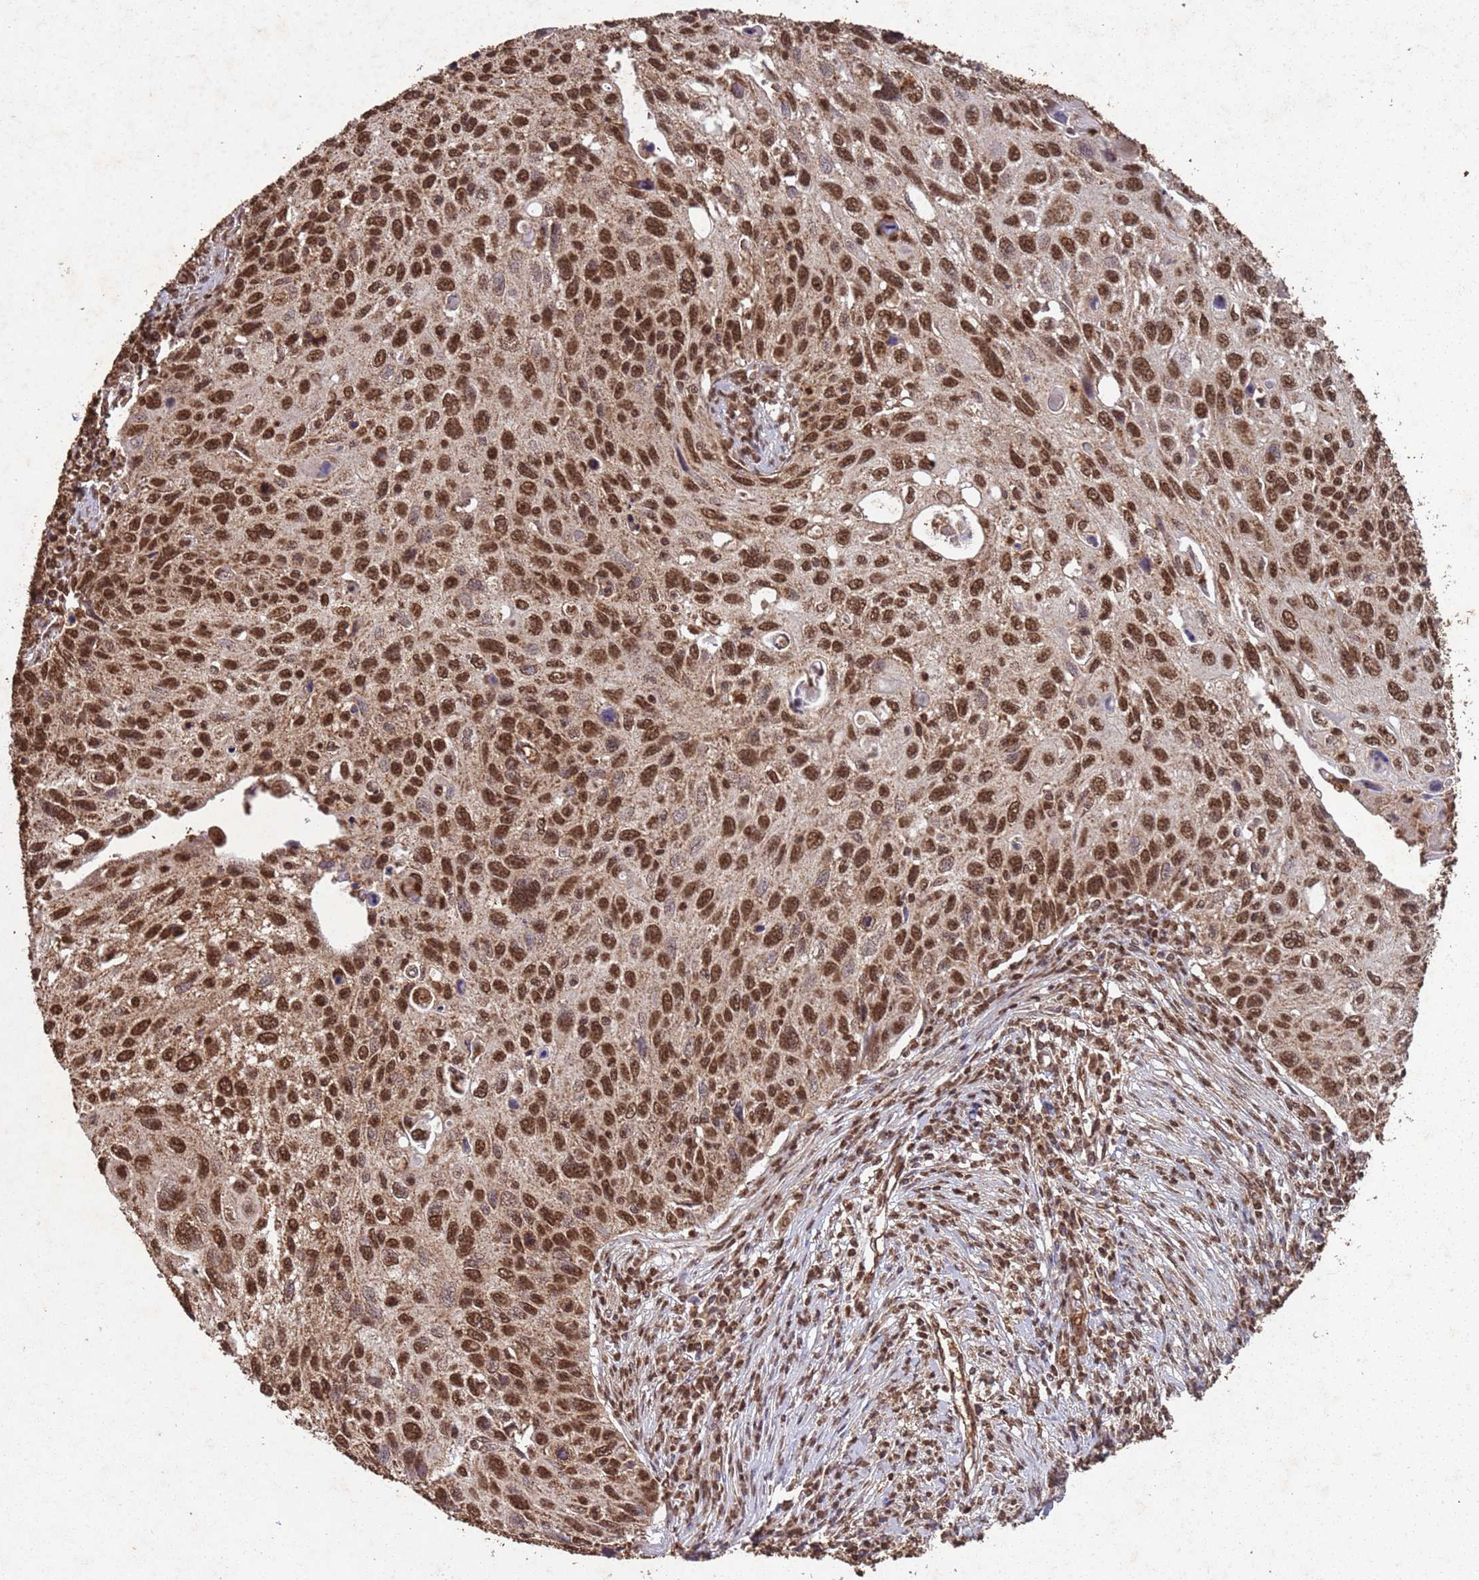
{"staining": {"intensity": "strong", "quantity": ">75%", "location": "nuclear"}, "tissue": "cervical cancer", "cell_type": "Tumor cells", "image_type": "cancer", "snomed": [{"axis": "morphology", "description": "Squamous cell carcinoma, NOS"}, {"axis": "topography", "description": "Cervix"}], "caption": "DAB (3,3'-diaminobenzidine) immunohistochemical staining of human squamous cell carcinoma (cervical) demonstrates strong nuclear protein expression in approximately >75% of tumor cells. (DAB IHC, brown staining for protein, blue staining for nuclei).", "gene": "HDAC10", "patient": {"sex": "female", "age": 70}}